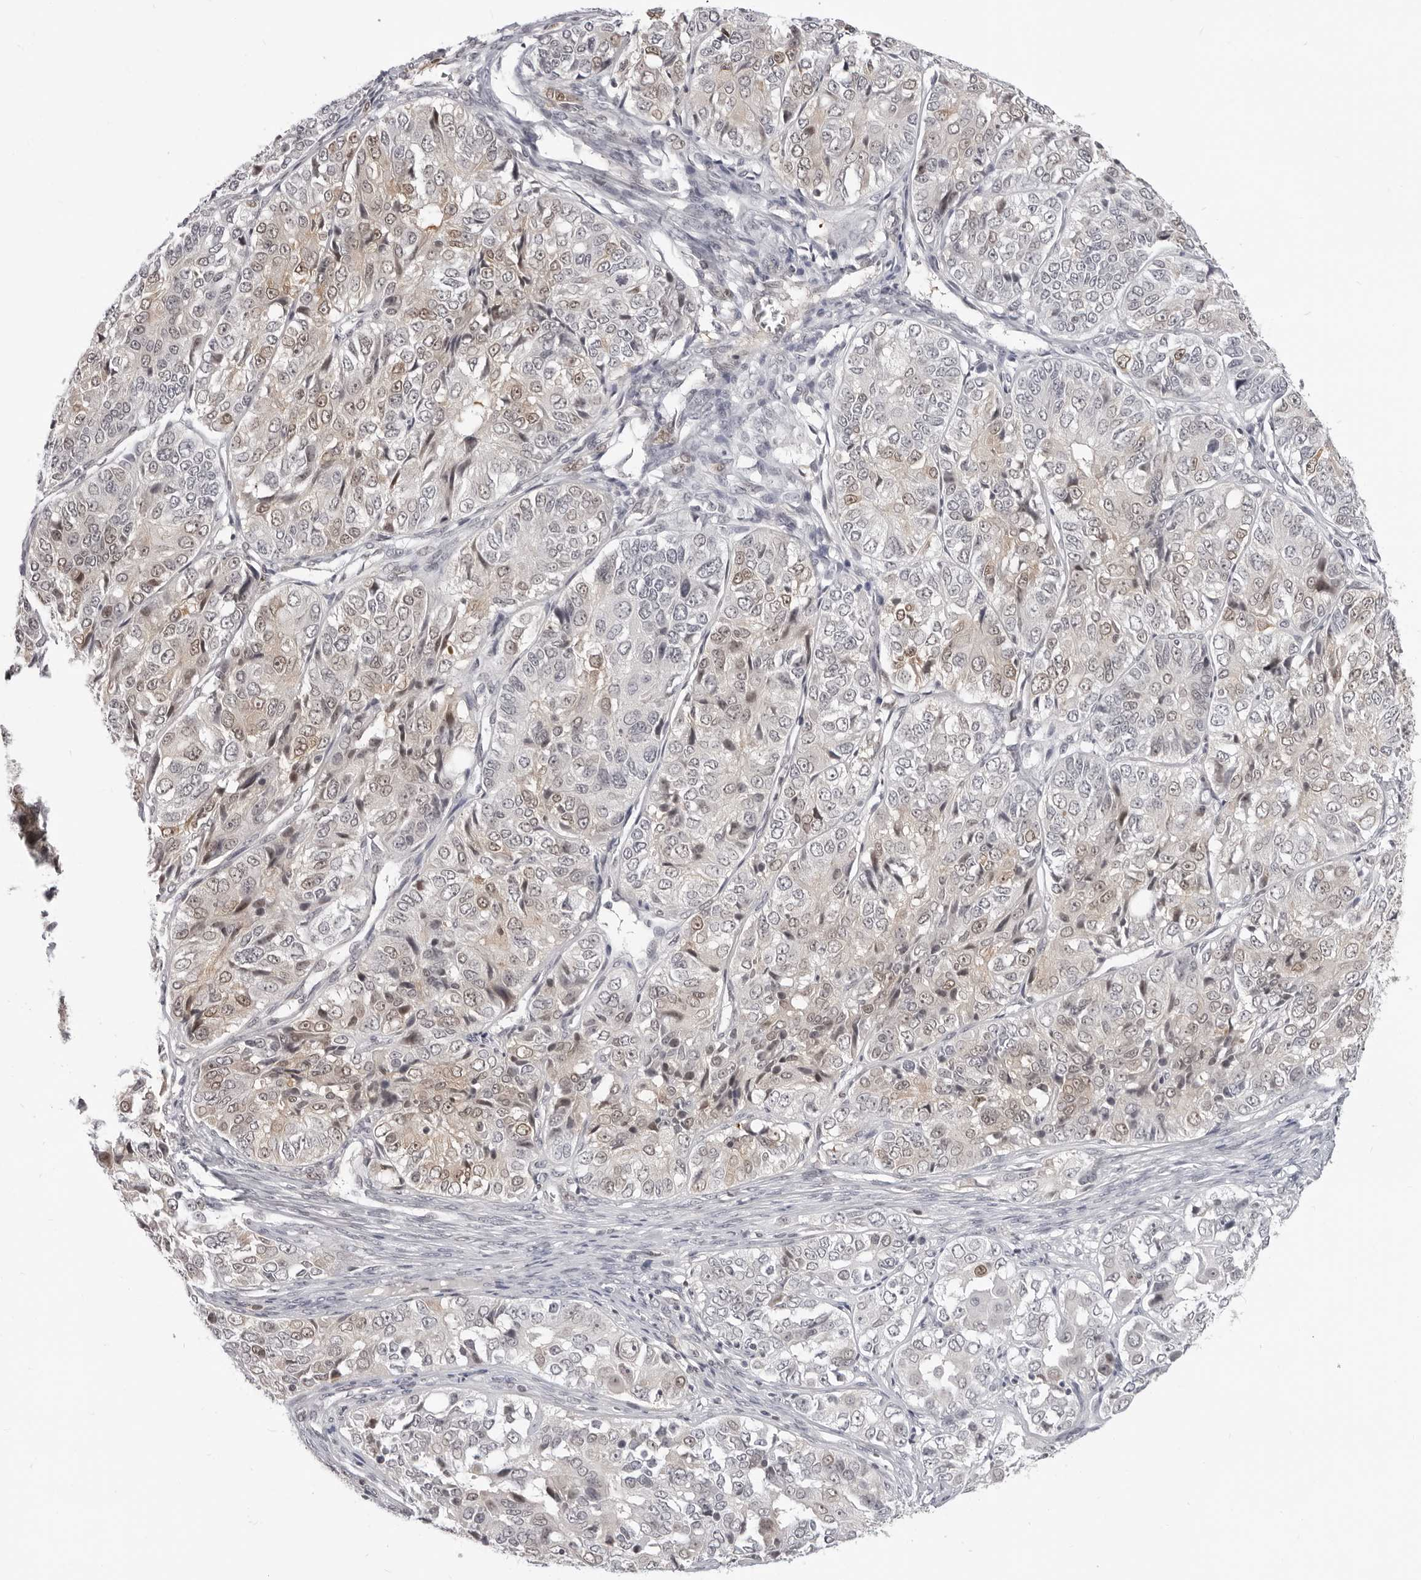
{"staining": {"intensity": "moderate", "quantity": "<25%", "location": "nuclear"}, "tissue": "ovarian cancer", "cell_type": "Tumor cells", "image_type": "cancer", "snomed": [{"axis": "morphology", "description": "Carcinoma, endometroid"}, {"axis": "topography", "description": "Ovary"}], "caption": "The image reveals immunohistochemical staining of ovarian endometroid carcinoma. There is moderate nuclear positivity is present in about <25% of tumor cells.", "gene": "SRGAP2", "patient": {"sex": "female", "age": 51}}